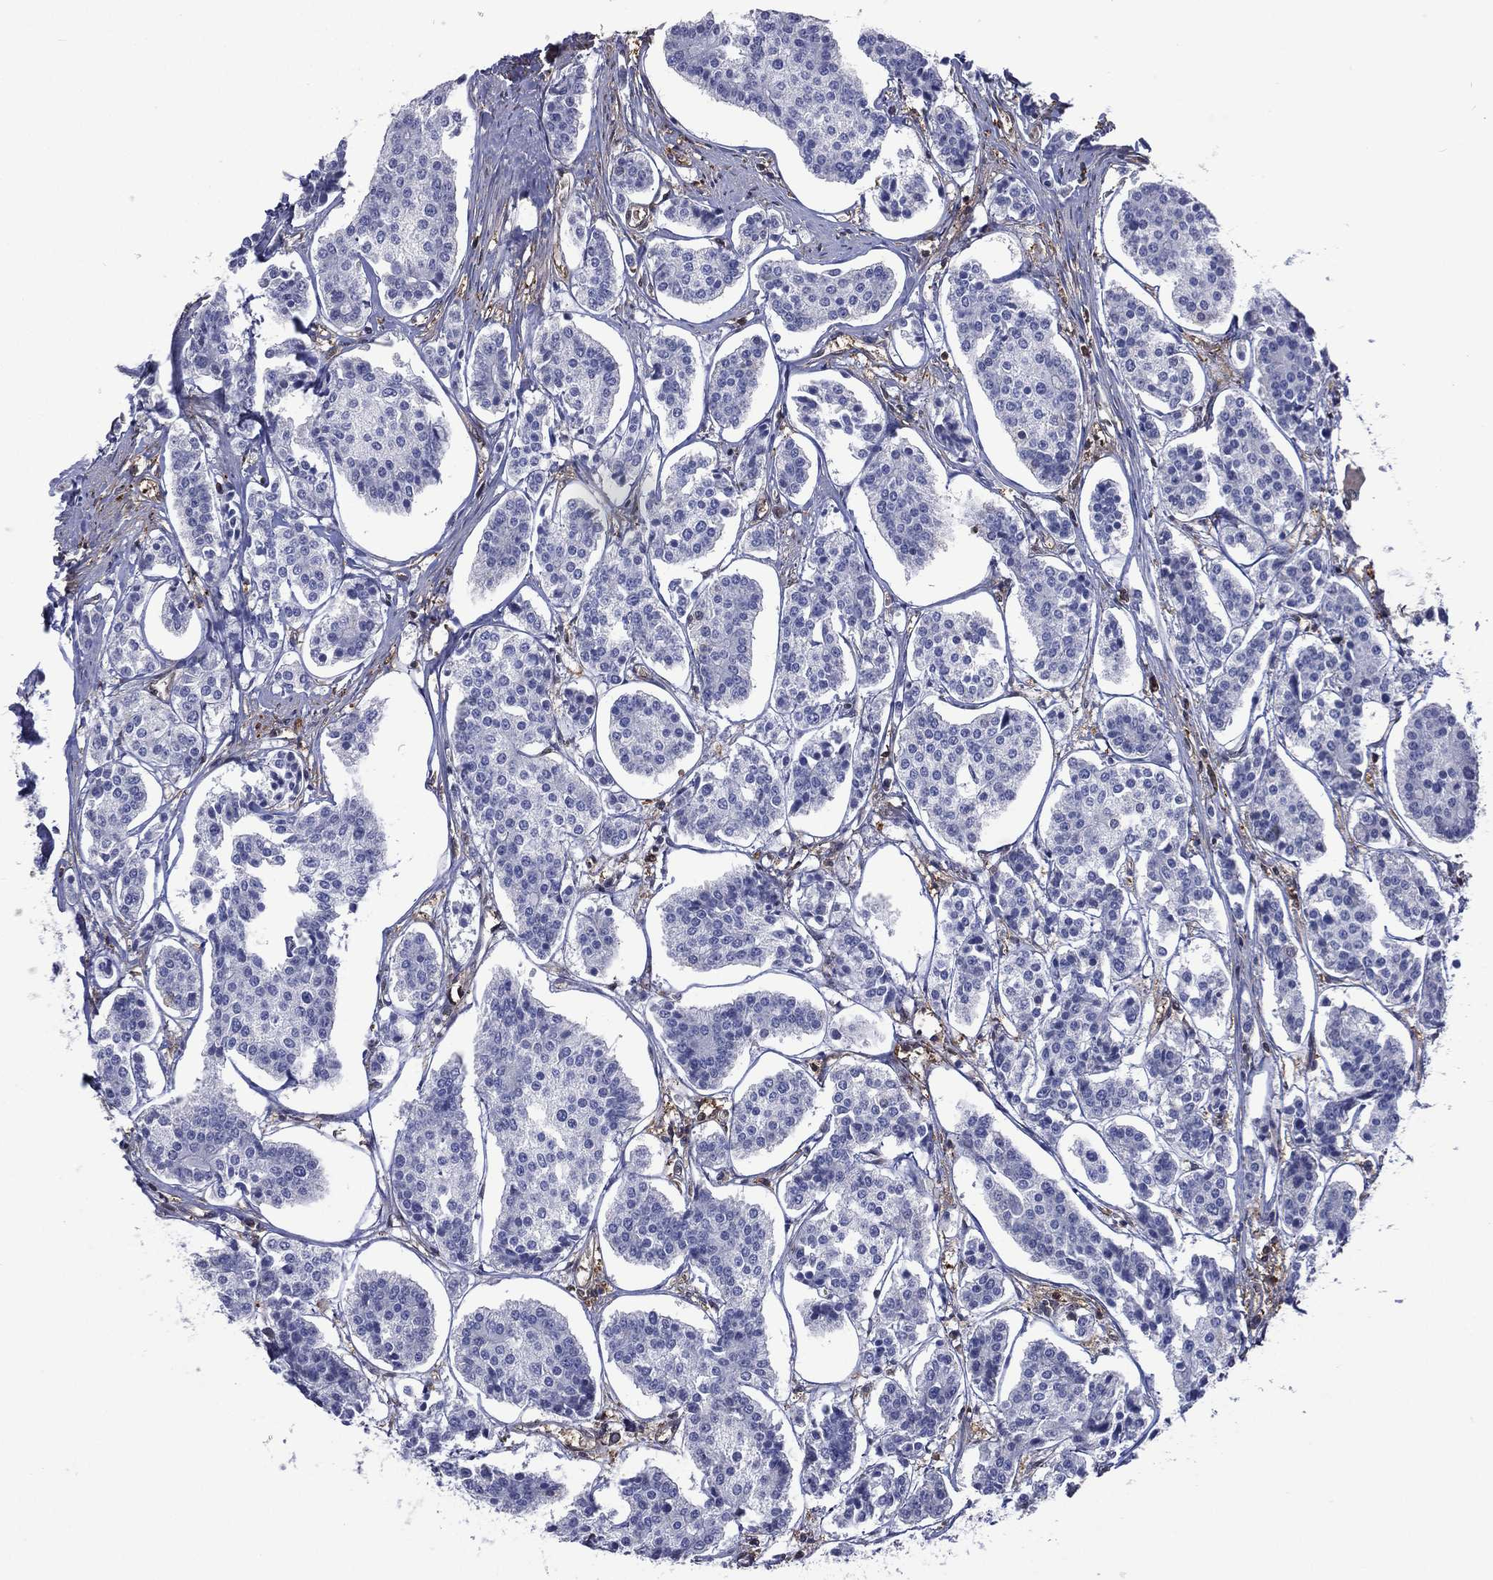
{"staining": {"intensity": "negative", "quantity": "none", "location": "none"}, "tissue": "carcinoid", "cell_type": "Tumor cells", "image_type": "cancer", "snomed": [{"axis": "morphology", "description": "Carcinoid, malignant, NOS"}, {"axis": "topography", "description": "Small intestine"}], "caption": "DAB immunohistochemical staining of human carcinoid demonstrates no significant staining in tumor cells.", "gene": "MTAP", "patient": {"sex": "female", "age": 65}}